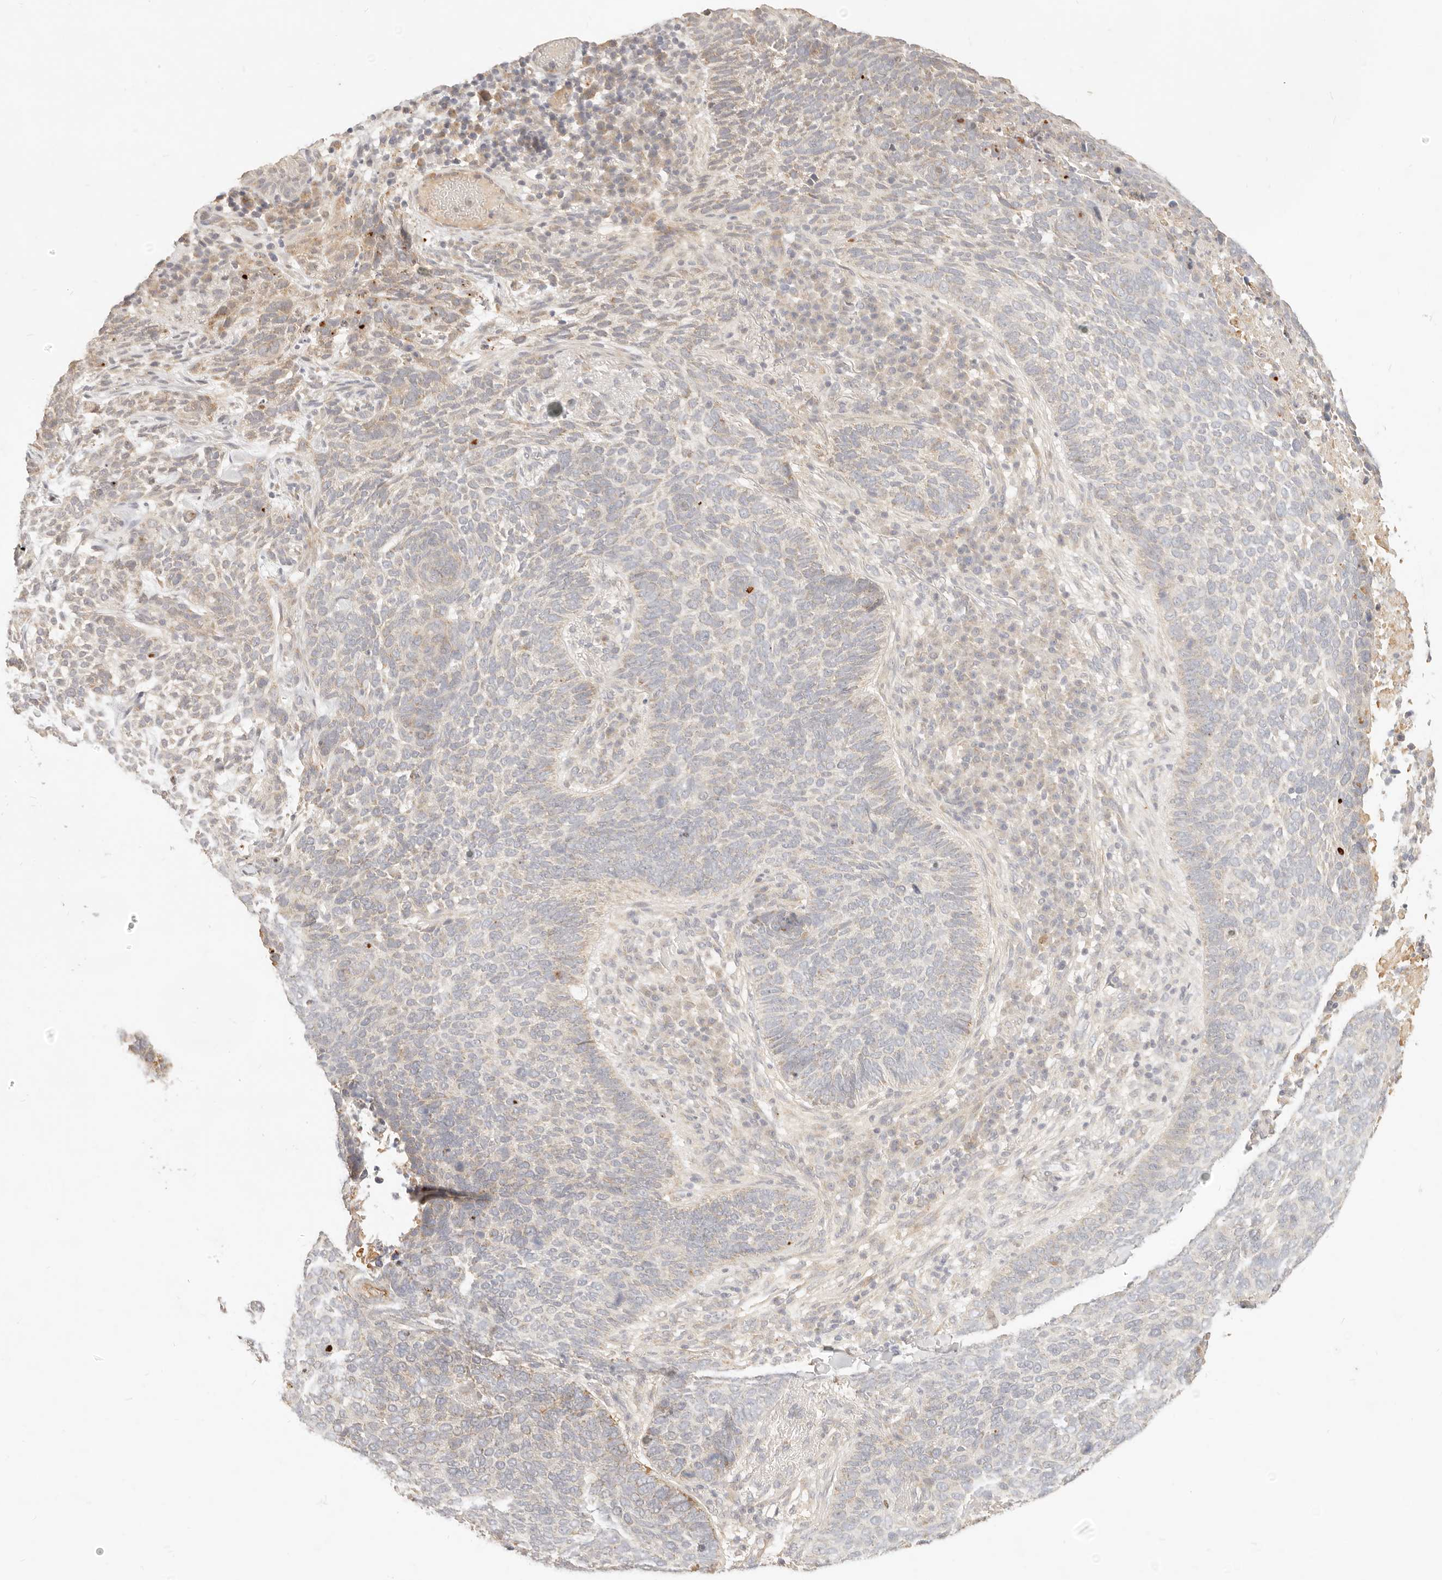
{"staining": {"intensity": "weak", "quantity": "<25%", "location": "cytoplasmic/membranous"}, "tissue": "skin cancer", "cell_type": "Tumor cells", "image_type": "cancer", "snomed": [{"axis": "morphology", "description": "Basal cell carcinoma"}, {"axis": "topography", "description": "Skin"}], "caption": "Tumor cells are negative for protein expression in human basal cell carcinoma (skin).", "gene": "RUBCNL", "patient": {"sex": "female", "age": 64}}